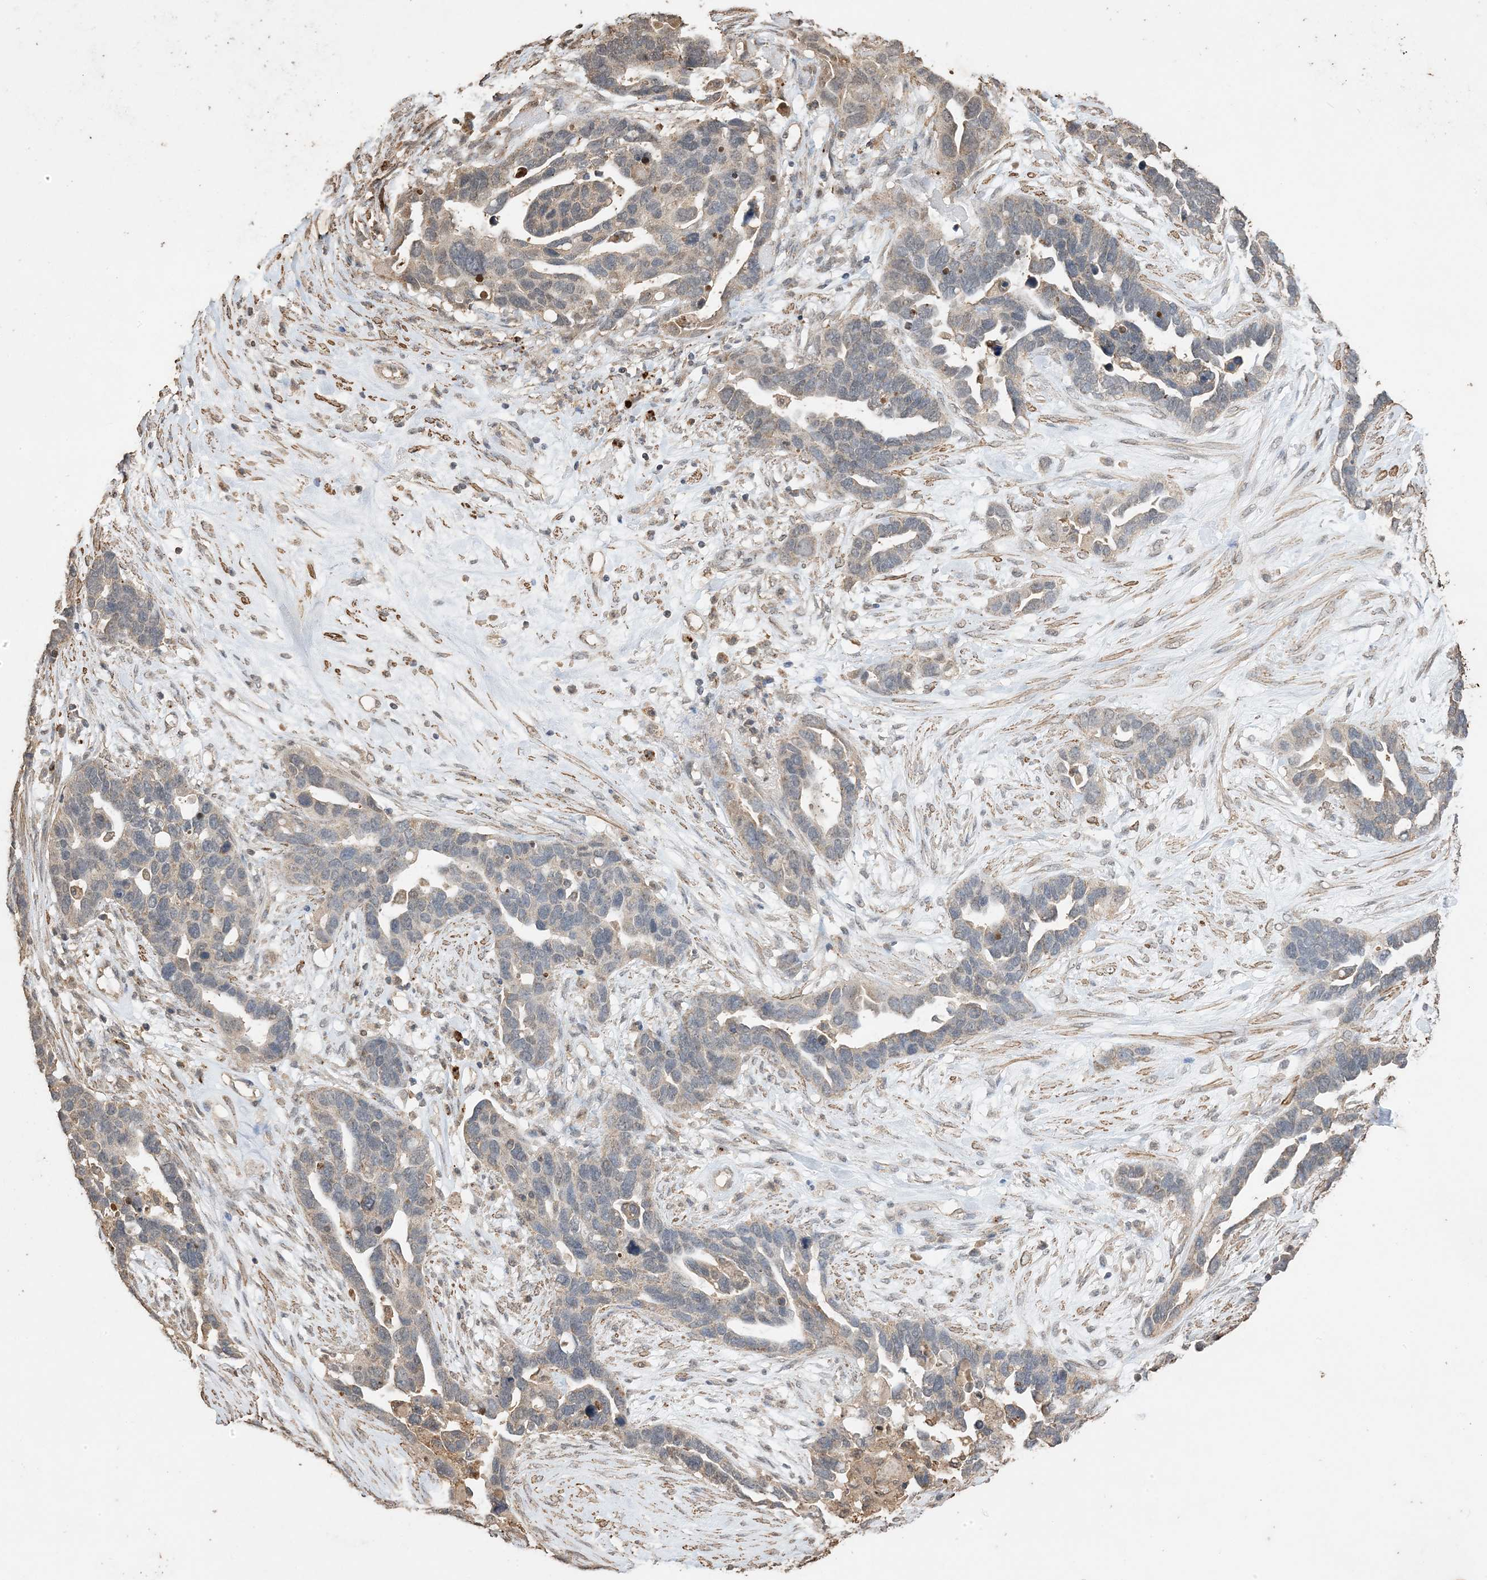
{"staining": {"intensity": "weak", "quantity": "<25%", "location": "cytoplasmic/membranous"}, "tissue": "ovarian cancer", "cell_type": "Tumor cells", "image_type": "cancer", "snomed": [{"axis": "morphology", "description": "Cystadenocarcinoma, serous, NOS"}, {"axis": "topography", "description": "Ovary"}], "caption": "Tumor cells show no significant protein expression in serous cystadenocarcinoma (ovarian).", "gene": "HPS4", "patient": {"sex": "female", "age": 54}}